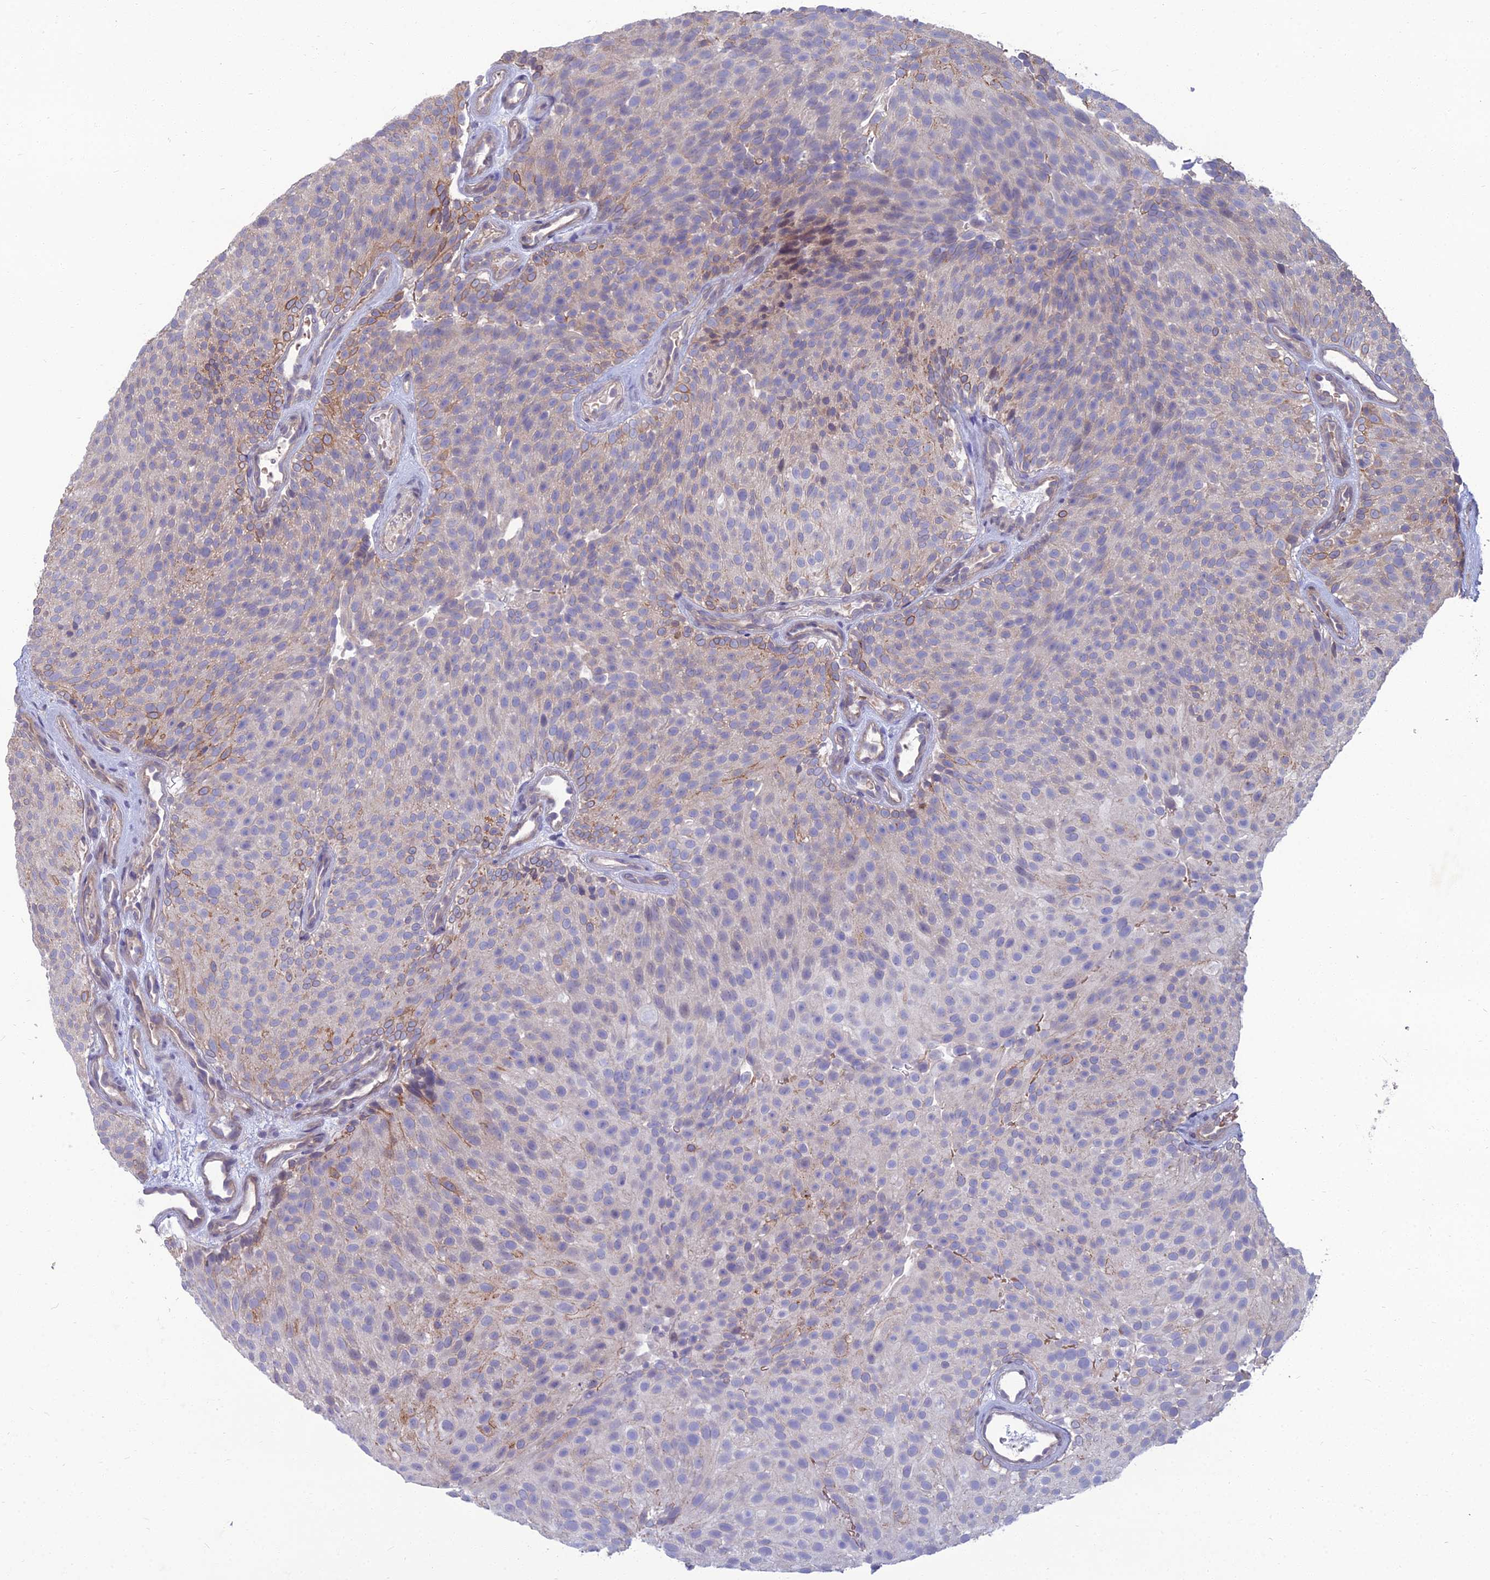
{"staining": {"intensity": "moderate", "quantity": "<25%", "location": "cytoplasmic/membranous"}, "tissue": "urothelial cancer", "cell_type": "Tumor cells", "image_type": "cancer", "snomed": [{"axis": "morphology", "description": "Urothelial carcinoma, Low grade"}, {"axis": "topography", "description": "Urinary bladder"}], "caption": "The micrograph displays immunohistochemical staining of urothelial cancer. There is moderate cytoplasmic/membranous positivity is identified in approximately <25% of tumor cells.", "gene": "OPA3", "patient": {"sex": "male", "age": 78}}